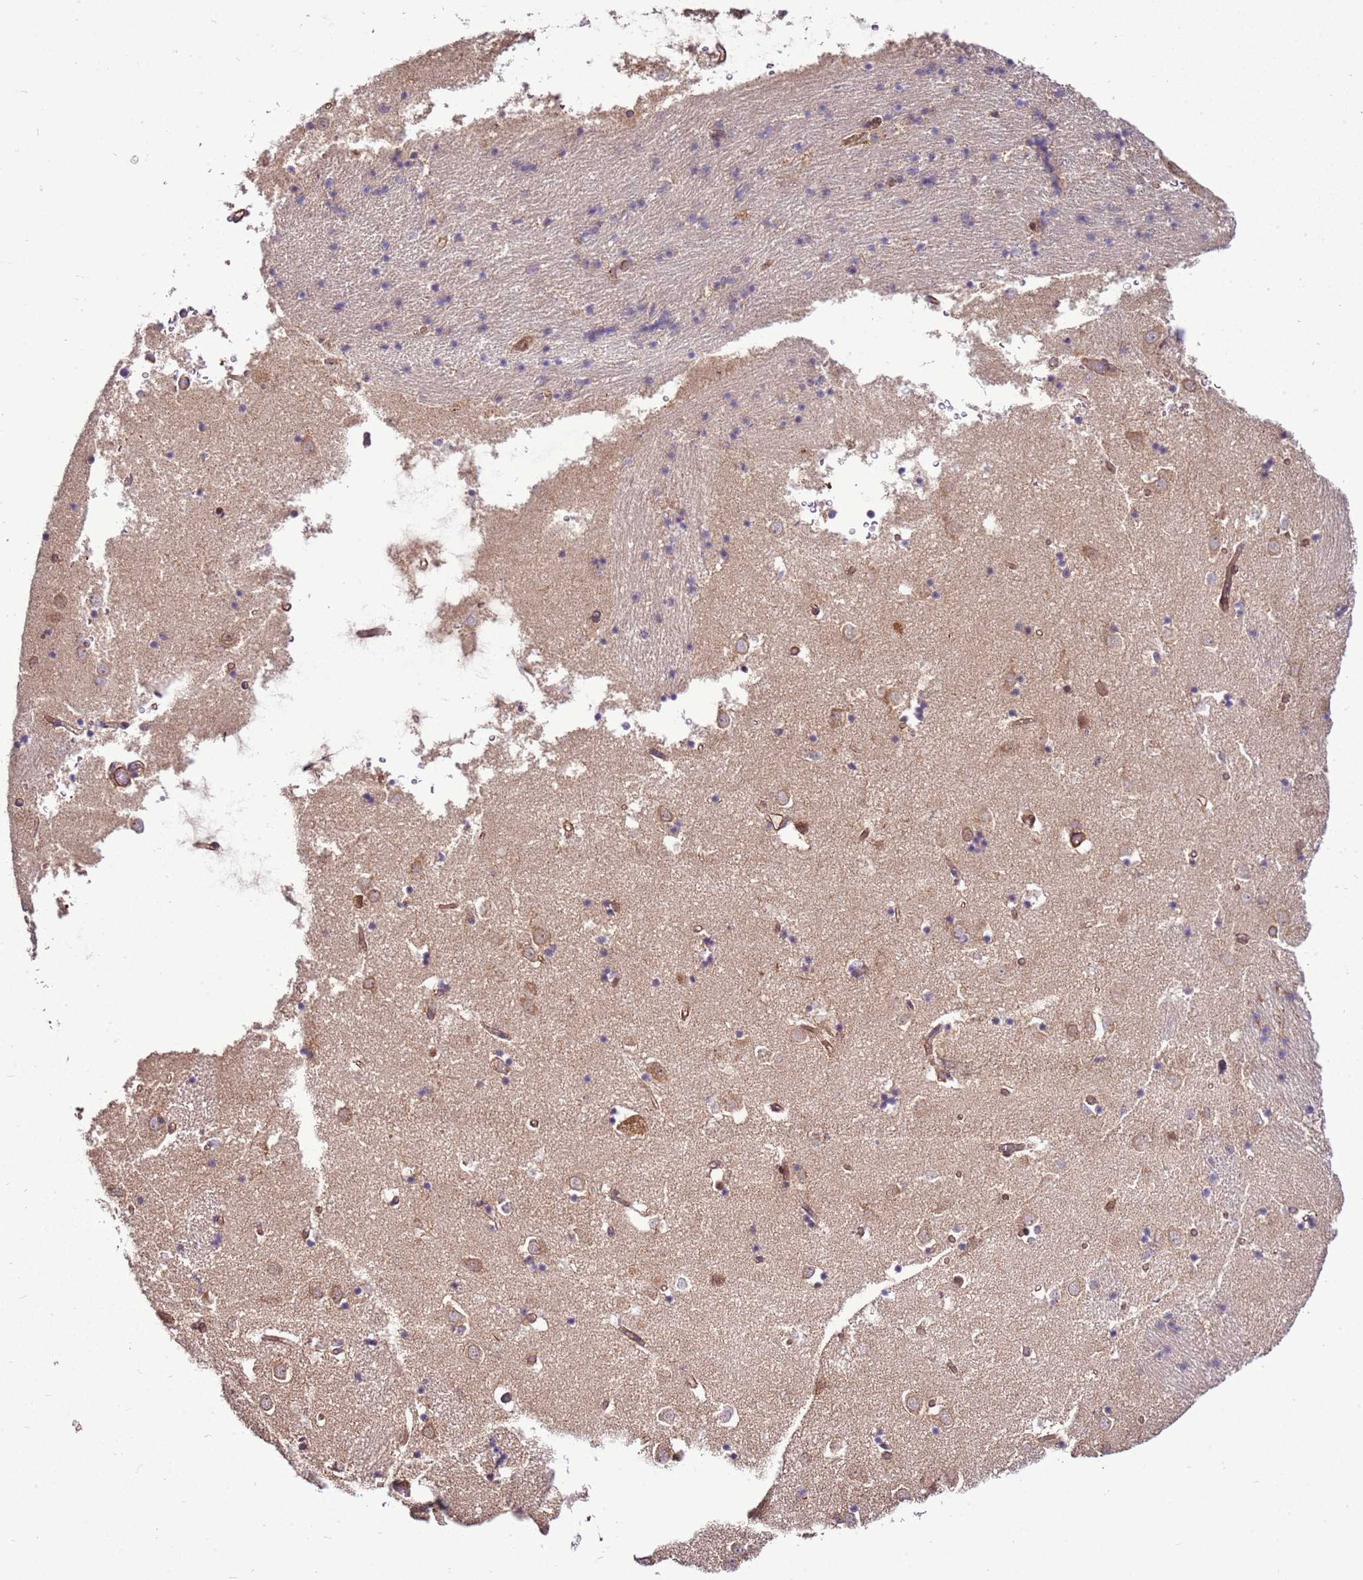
{"staining": {"intensity": "weak", "quantity": "25%-75%", "location": "cytoplasmic/membranous"}, "tissue": "caudate", "cell_type": "Glial cells", "image_type": "normal", "snomed": [{"axis": "morphology", "description": "Normal tissue, NOS"}, {"axis": "topography", "description": "Lateral ventricle wall"}], "caption": "Weak cytoplasmic/membranous protein staining is identified in approximately 25%-75% of glial cells in caudate. The staining was performed using DAB (3,3'-diaminobenzidine) to visualize the protein expression in brown, while the nuclei were stained in blue with hematoxylin (Magnification: 20x).", "gene": "SCARA3", "patient": {"sex": "male", "age": 70}}